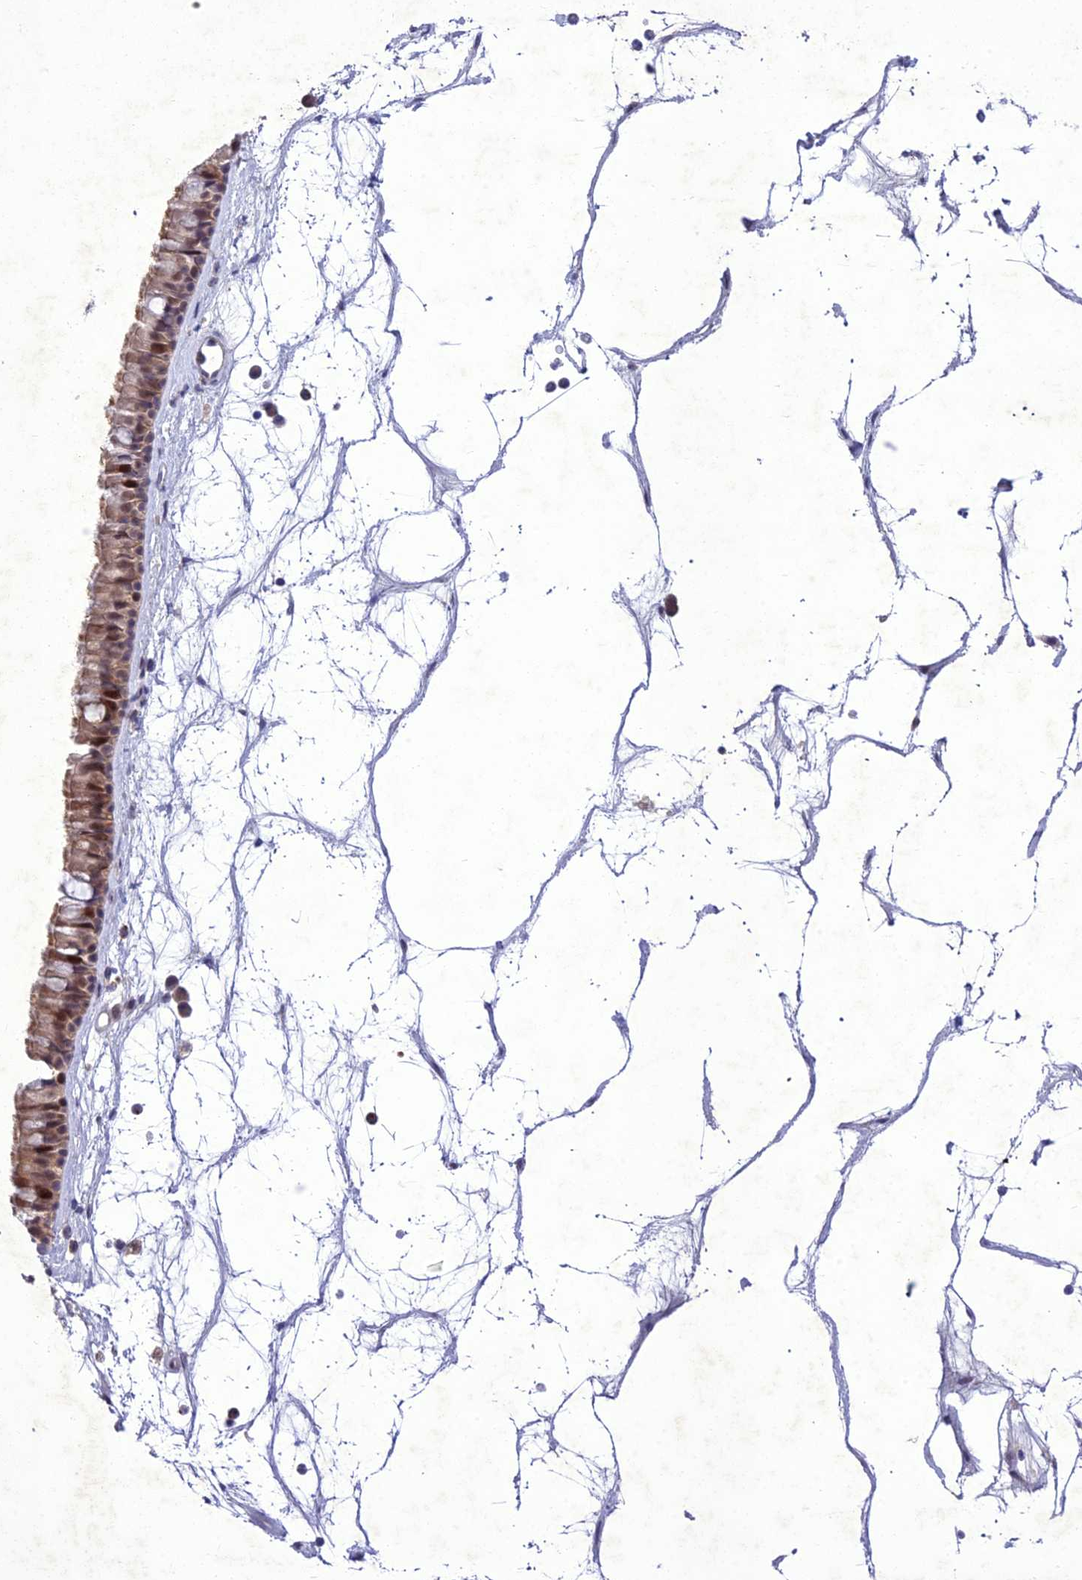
{"staining": {"intensity": "moderate", "quantity": ">75%", "location": "cytoplasmic/membranous"}, "tissue": "nasopharynx", "cell_type": "Respiratory epithelial cells", "image_type": "normal", "snomed": [{"axis": "morphology", "description": "Normal tissue, NOS"}, {"axis": "topography", "description": "Nasopharynx"}], "caption": "Benign nasopharynx displays moderate cytoplasmic/membranous positivity in approximately >75% of respiratory epithelial cells The protein of interest is stained brown, and the nuclei are stained in blue (DAB (3,3'-diaminobenzidine) IHC with brightfield microscopy, high magnification)..", "gene": "ANKRD52", "patient": {"sex": "male", "age": 64}}